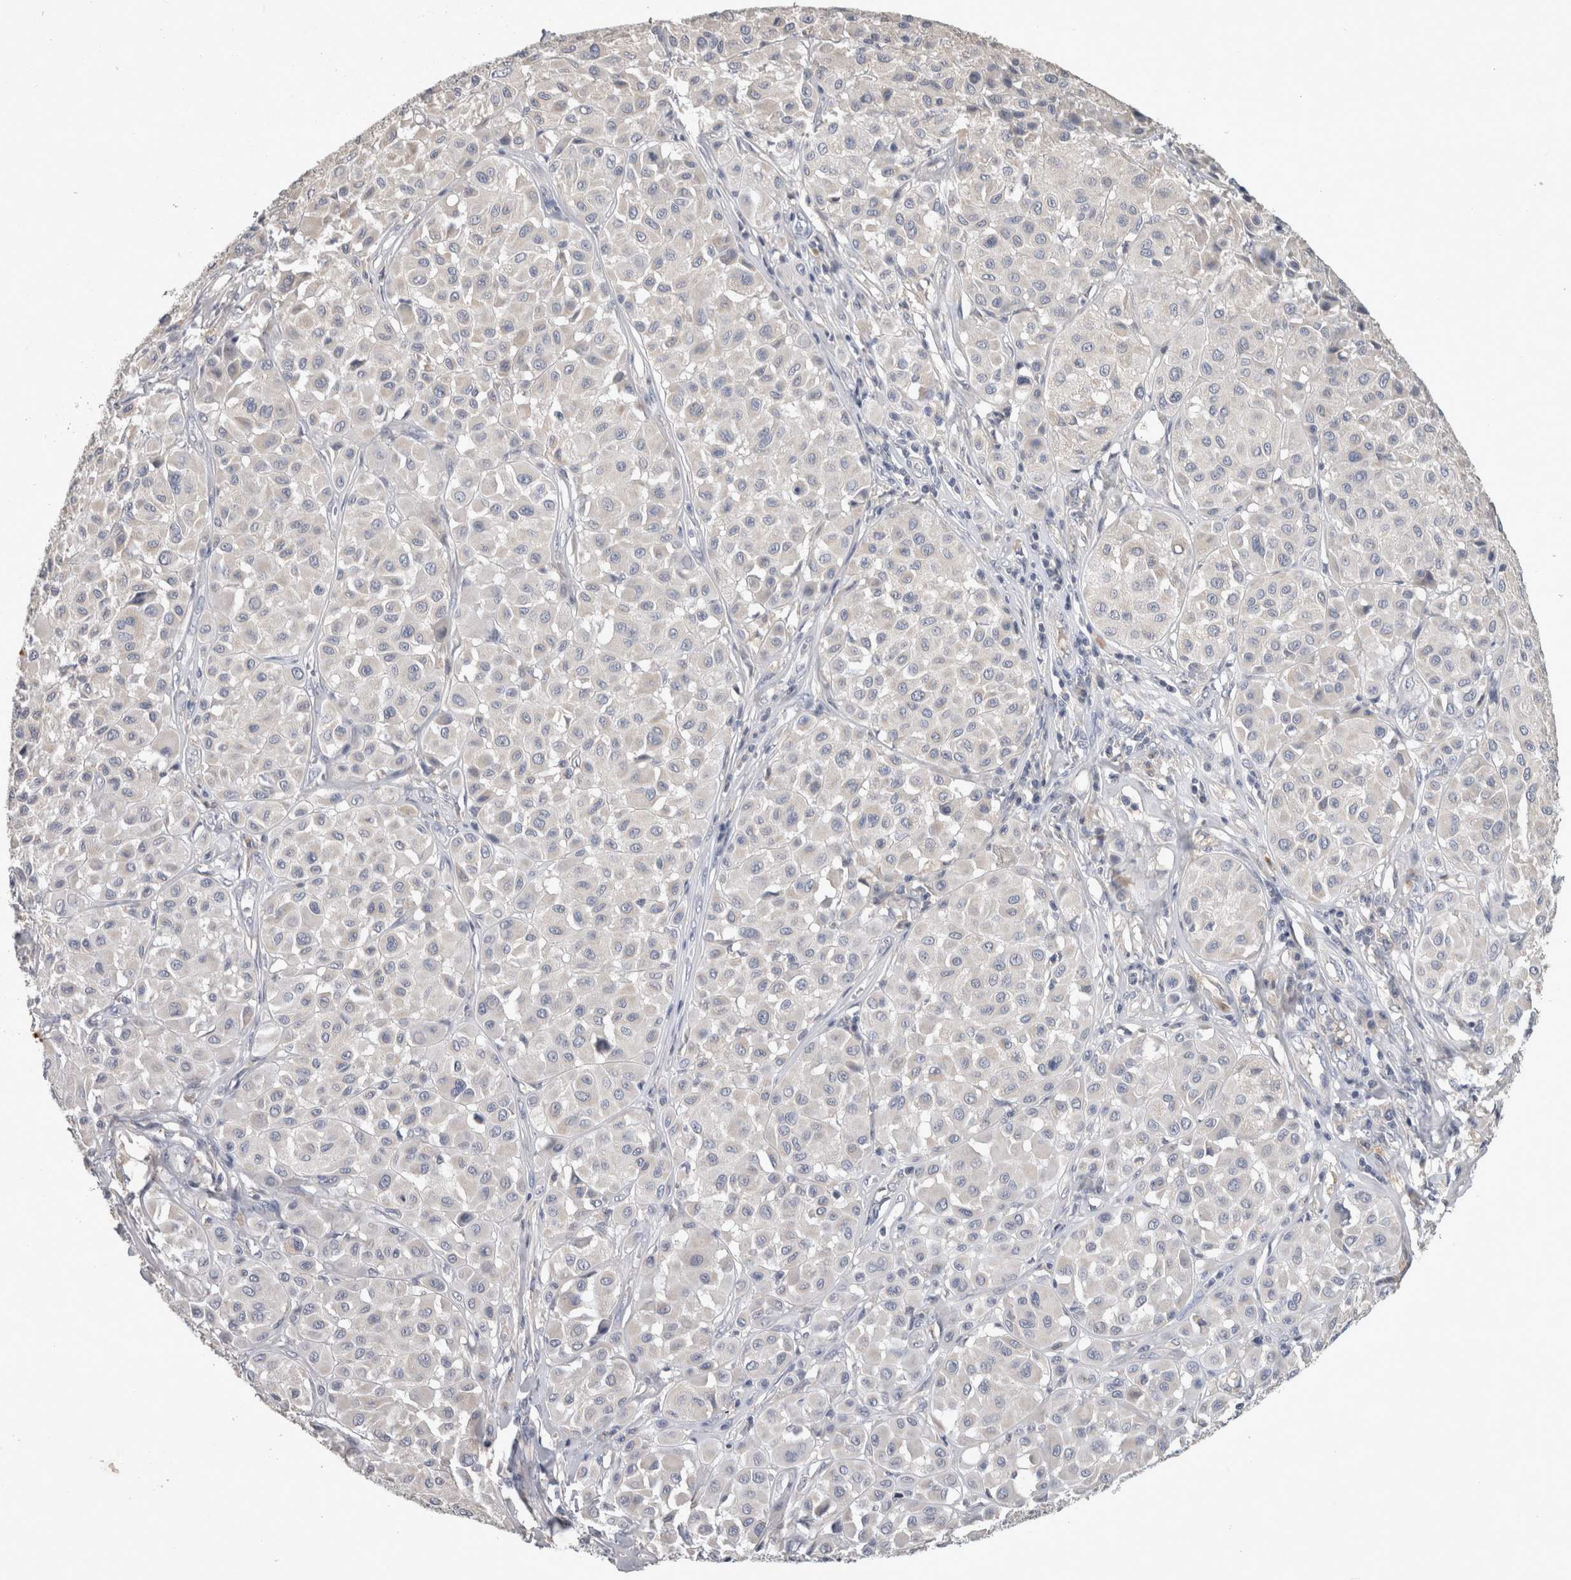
{"staining": {"intensity": "negative", "quantity": "none", "location": "none"}, "tissue": "melanoma", "cell_type": "Tumor cells", "image_type": "cancer", "snomed": [{"axis": "morphology", "description": "Malignant melanoma, Metastatic site"}, {"axis": "topography", "description": "Soft tissue"}], "caption": "Tumor cells show no significant positivity in malignant melanoma (metastatic site).", "gene": "SLC22A11", "patient": {"sex": "male", "age": 41}}